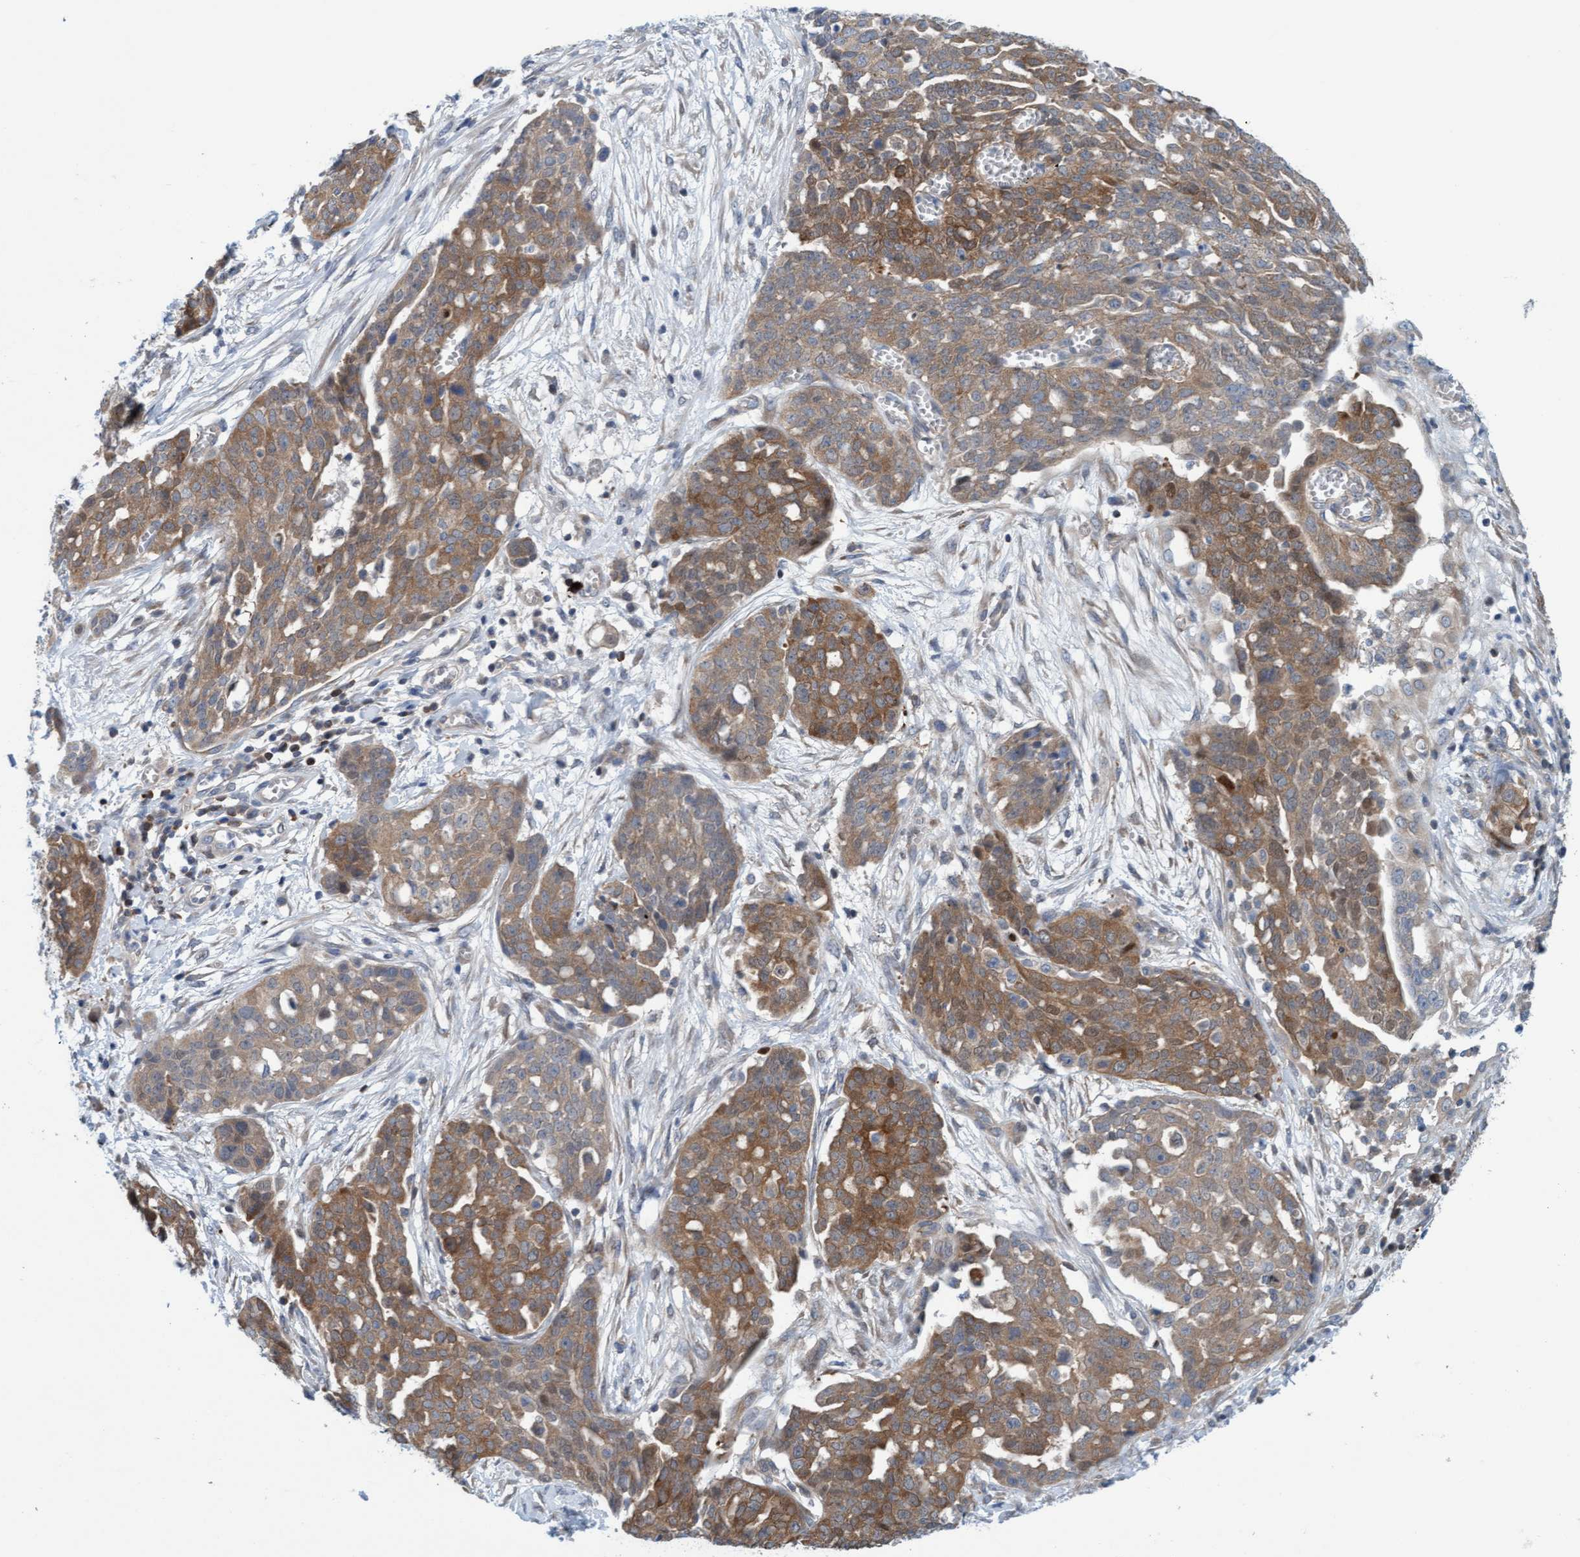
{"staining": {"intensity": "moderate", "quantity": ">75%", "location": "cytoplasmic/membranous"}, "tissue": "ovarian cancer", "cell_type": "Tumor cells", "image_type": "cancer", "snomed": [{"axis": "morphology", "description": "Cystadenocarcinoma, serous, NOS"}, {"axis": "topography", "description": "Soft tissue"}, {"axis": "topography", "description": "Ovary"}], "caption": "Immunohistochemical staining of ovarian cancer displays medium levels of moderate cytoplasmic/membranous staining in about >75% of tumor cells.", "gene": "KLHL25", "patient": {"sex": "female", "age": 57}}